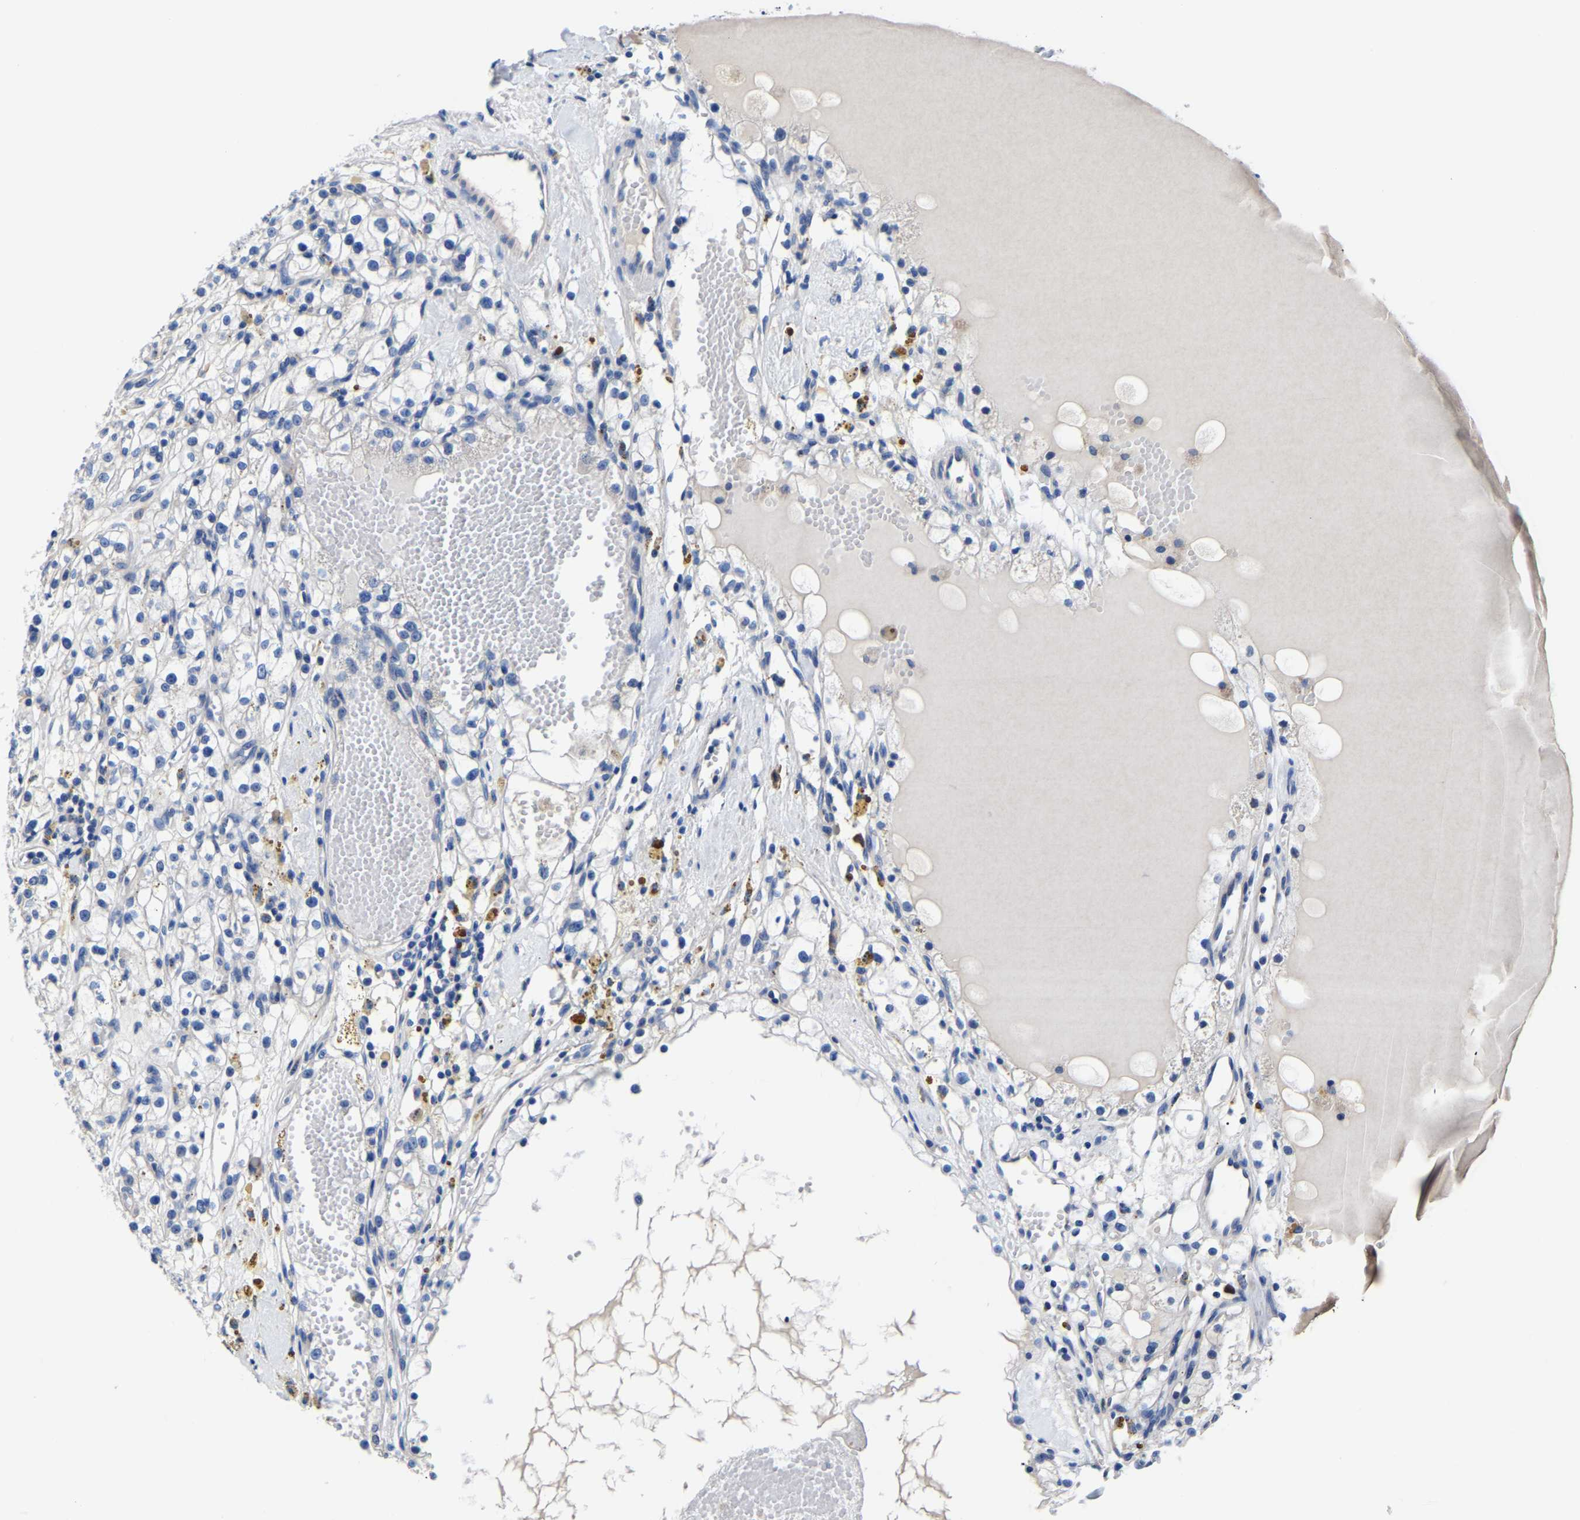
{"staining": {"intensity": "negative", "quantity": "none", "location": "none"}, "tissue": "renal cancer", "cell_type": "Tumor cells", "image_type": "cancer", "snomed": [{"axis": "morphology", "description": "Adenocarcinoma, NOS"}, {"axis": "topography", "description": "Kidney"}], "caption": "Immunohistochemistry (IHC) micrograph of neoplastic tissue: human renal adenocarcinoma stained with DAB exhibits no significant protein expression in tumor cells.", "gene": "SRPK2", "patient": {"sex": "male", "age": 56}}